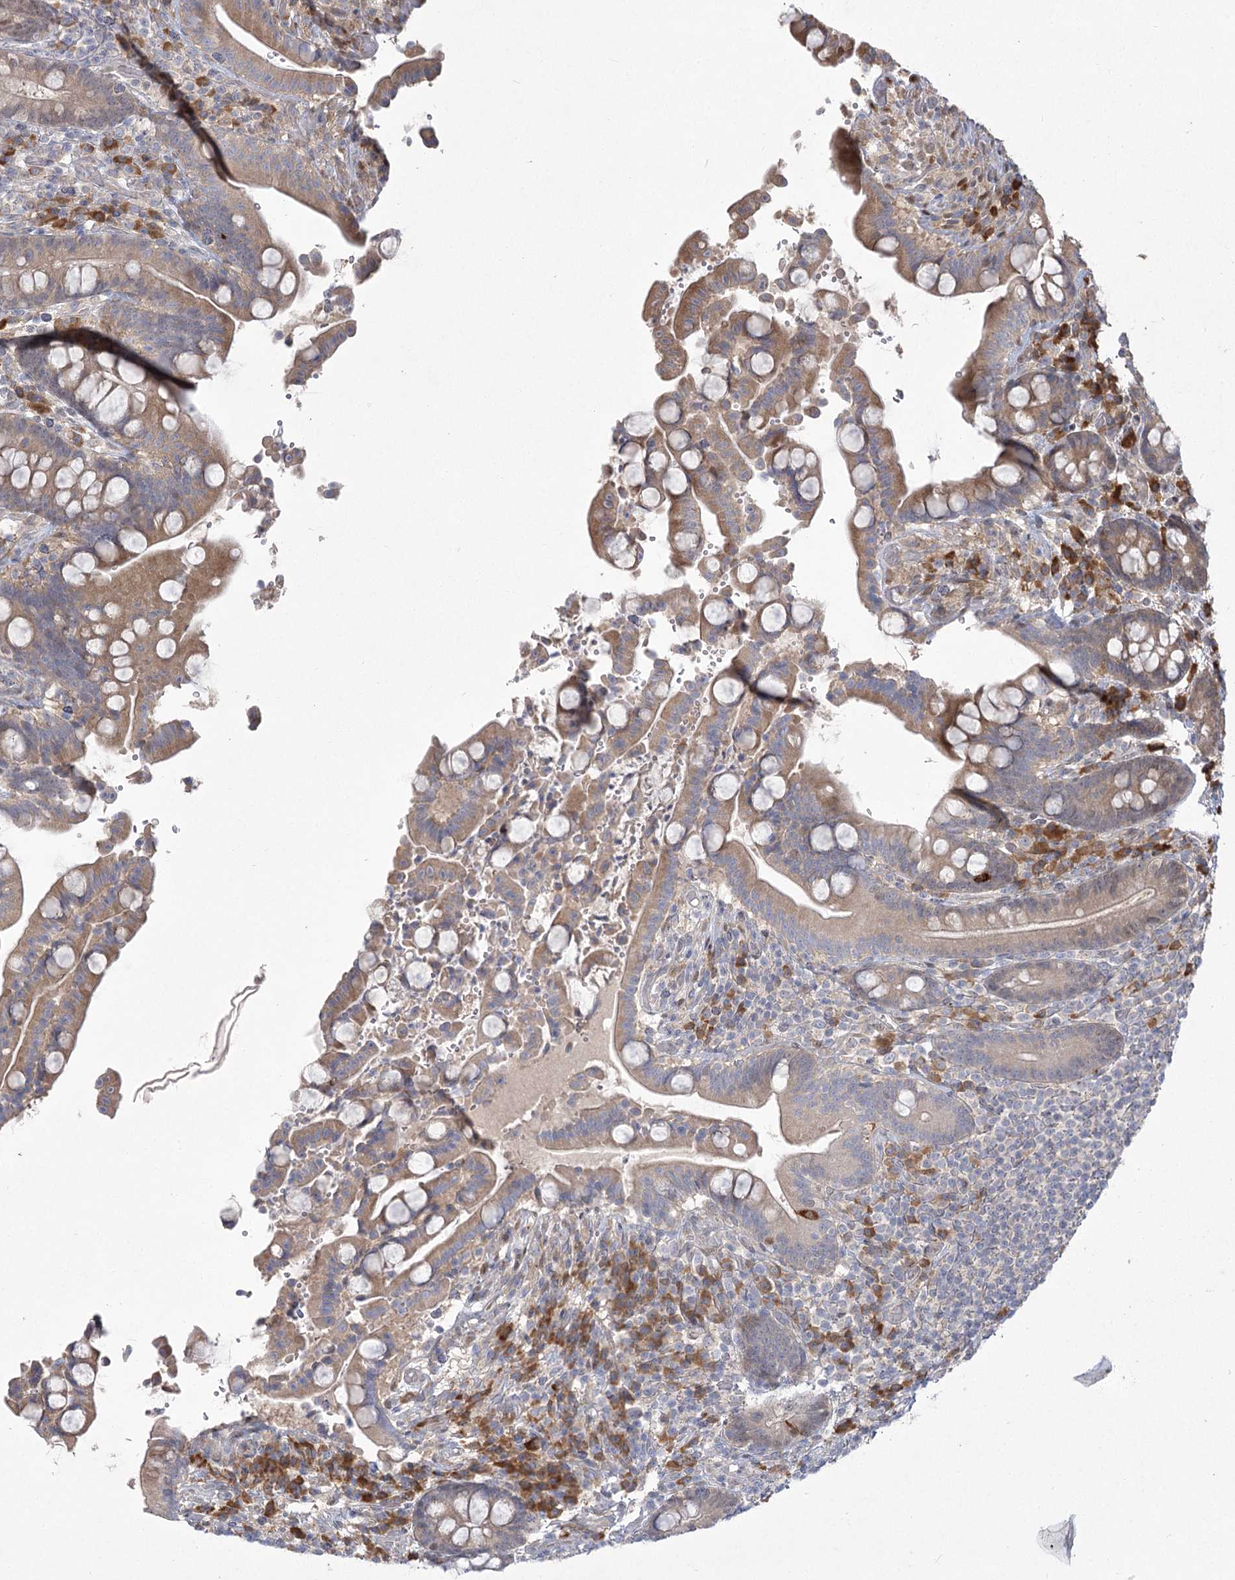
{"staining": {"intensity": "weak", "quantity": ">75%", "location": "cytoplasmic/membranous"}, "tissue": "colon", "cell_type": "Endothelial cells", "image_type": "normal", "snomed": [{"axis": "morphology", "description": "Normal tissue, NOS"}, {"axis": "topography", "description": "Colon"}], "caption": "Protein expression analysis of unremarkable colon demonstrates weak cytoplasmic/membranous positivity in about >75% of endothelial cells.", "gene": "CAMTA1", "patient": {"sex": "male", "age": 73}}